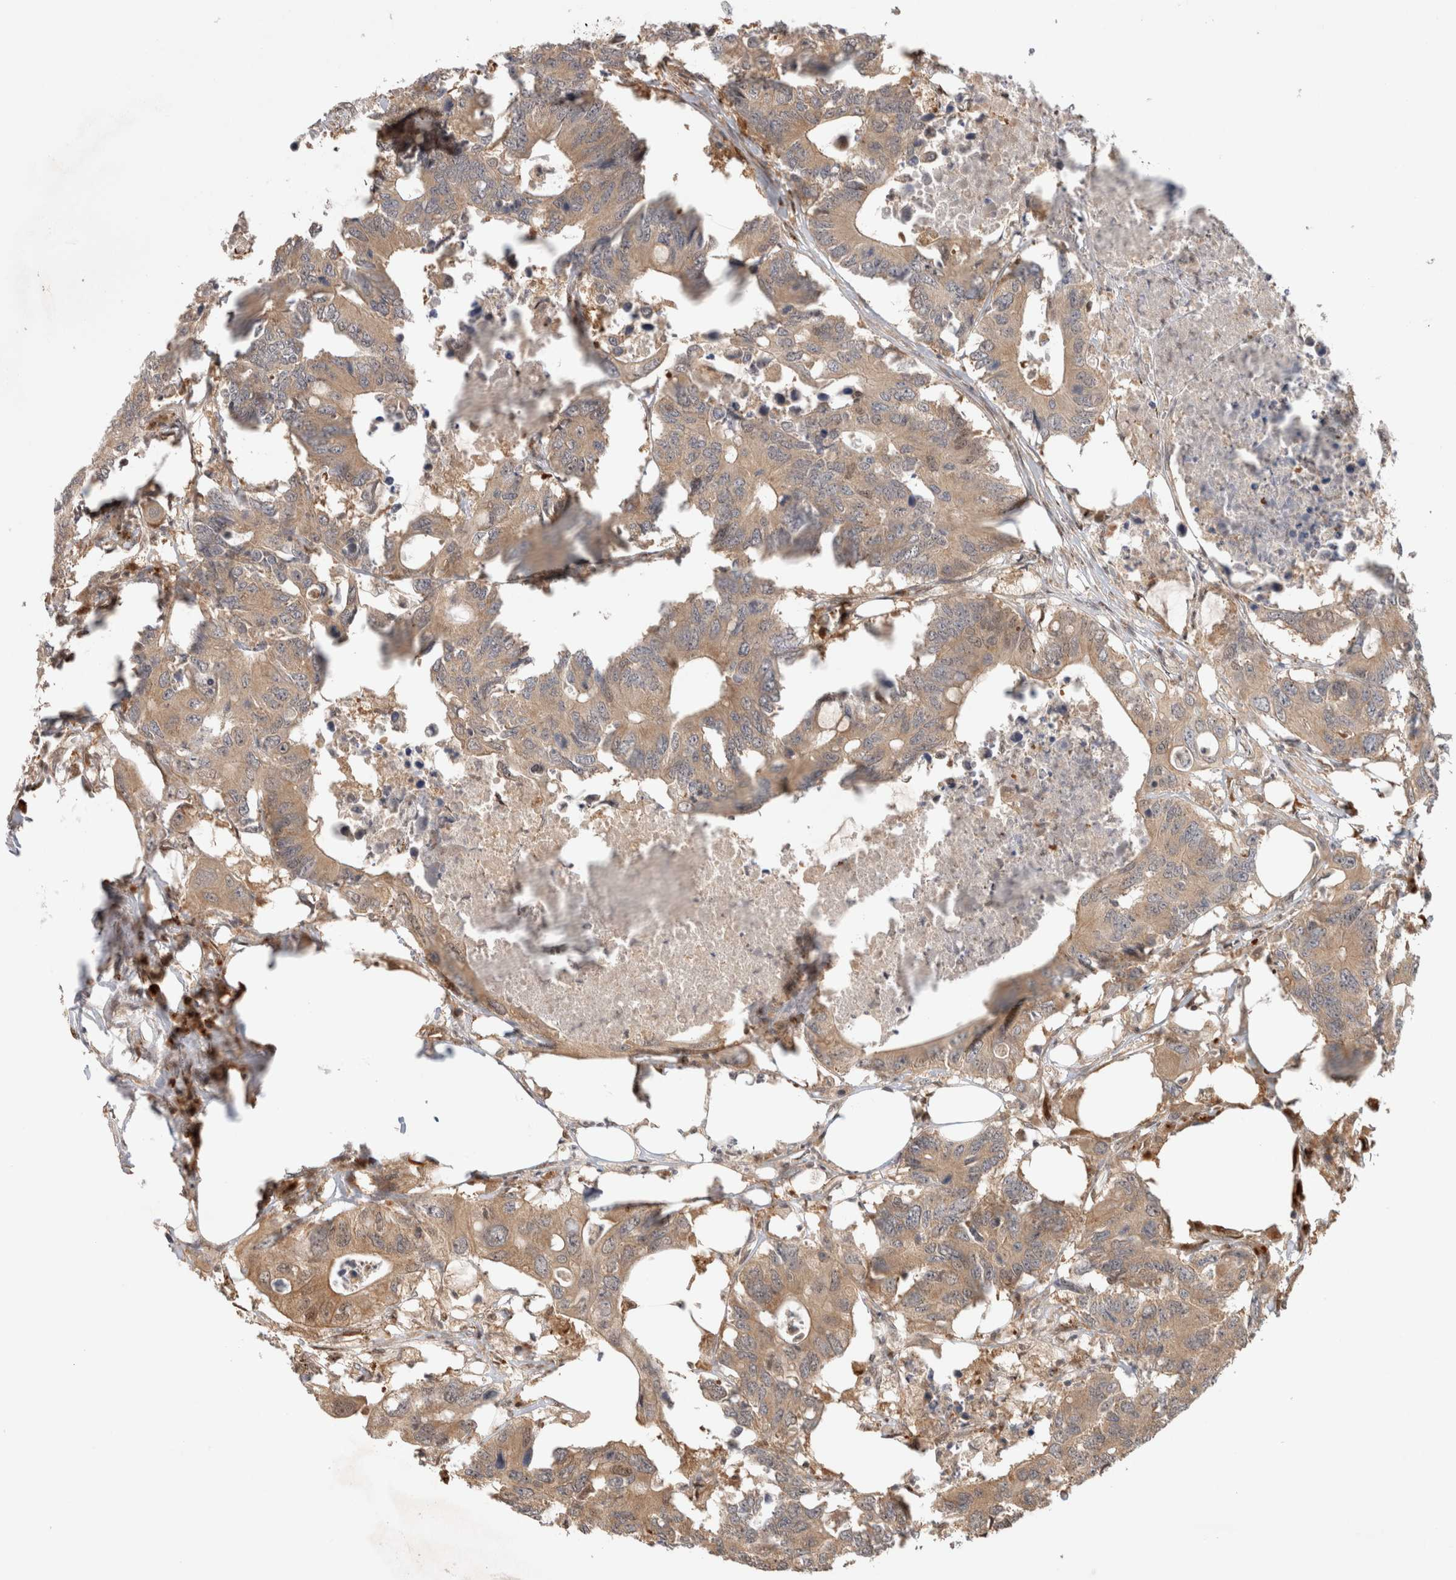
{"staining": {"intensity": "moderate", "quantity": ">75%", "location": "cytoplasmic/membranous"}, "tissue": "colorectal cancer", "cell_type": "Tumor cells", "image_type": "cancer", "snomed": [{"axis": "morphology", "description": "Adenocarcinoma, NOS"}, {"axis": "topography", "description": "Colon"}], "caption": "Adenocarcinoma (colorectal) was stained to show a protein in brown. There is medium levels of moderate cytoplasmic/membranous expression in about >75% of tumor cells.", "gene": "OTUD6B", "patient": {"sex": "male", "age": 71}}